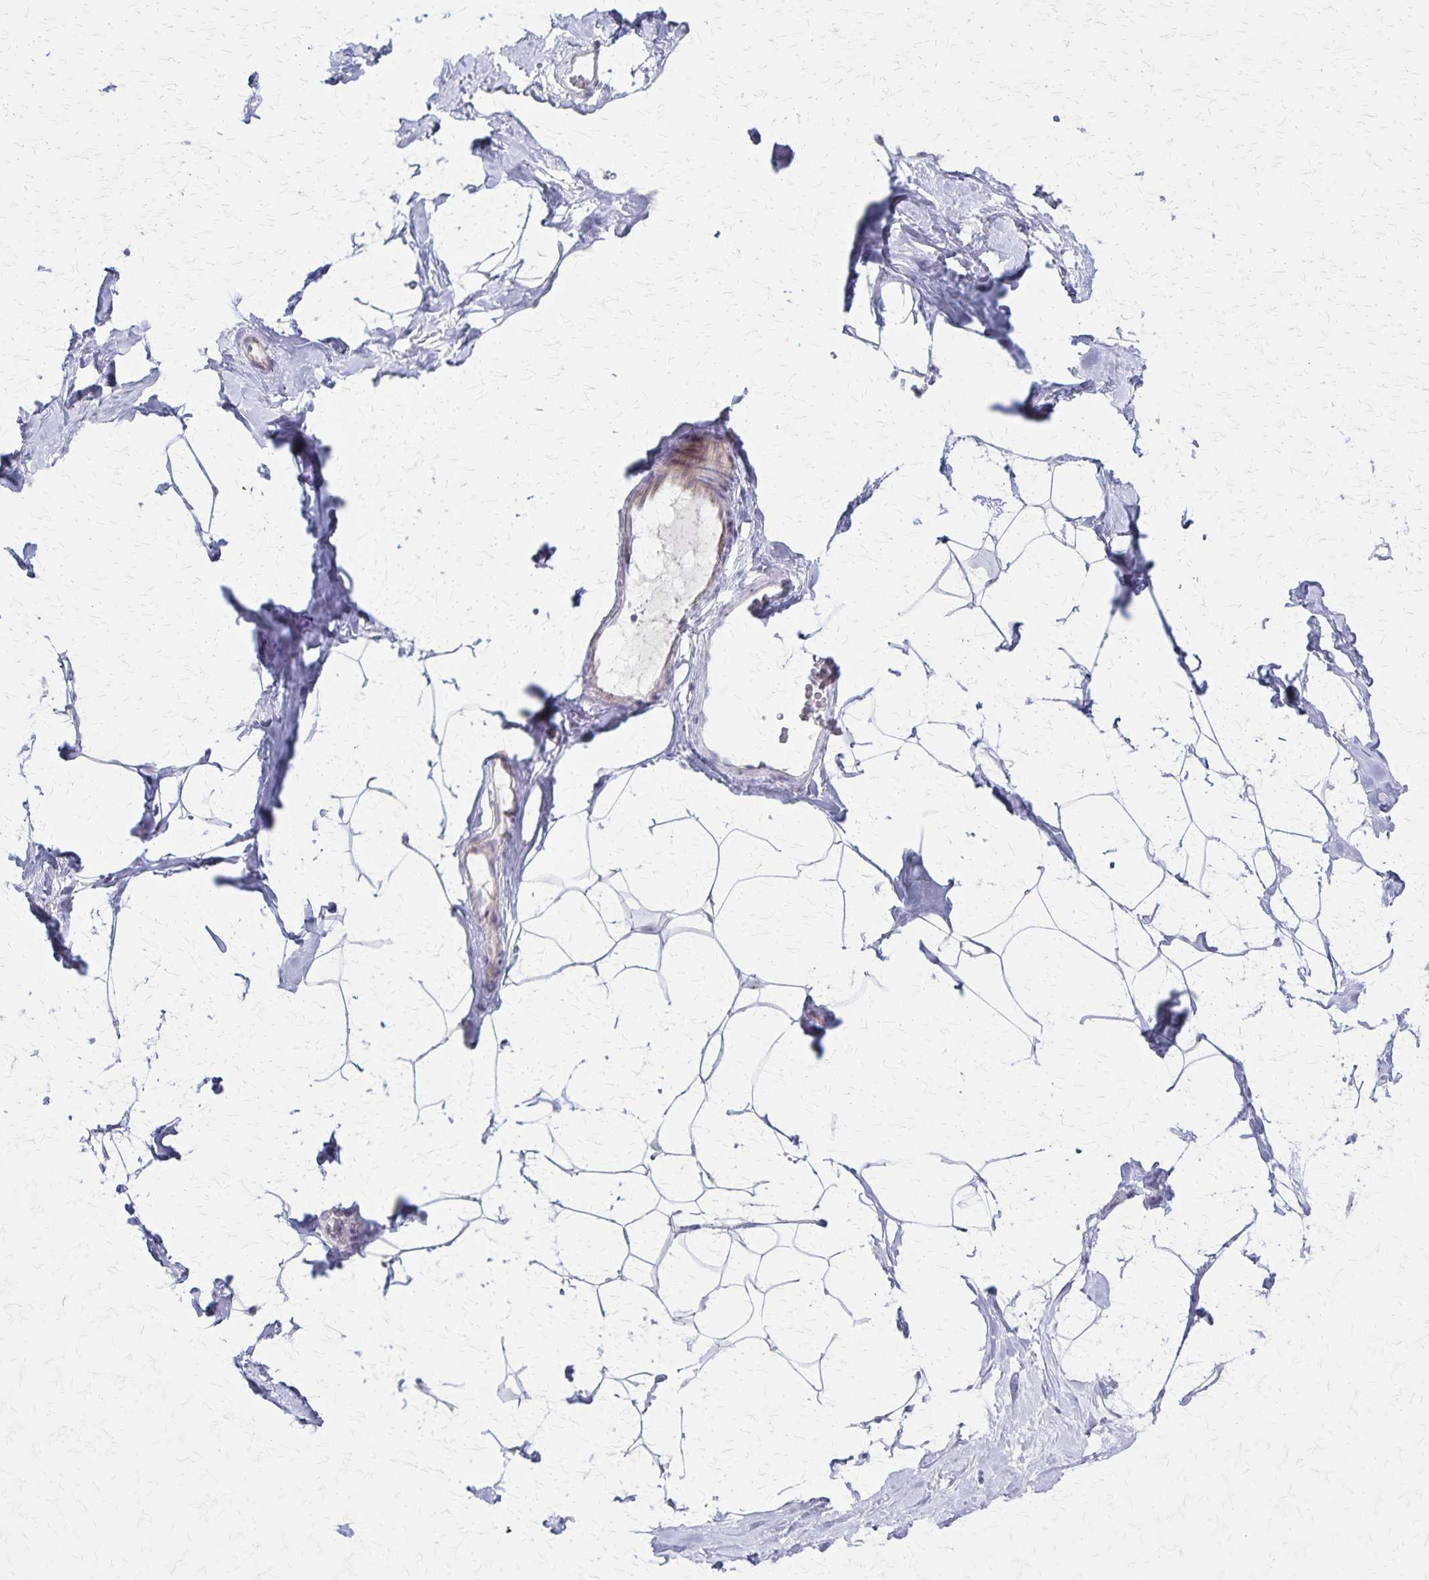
{"staining": {"intensity": "negative", "quantity": "none", "location": "none"}, "tissue": "breast", "cell_type": "Adipocytes", "image_type": "normal", "snomed": [{"axis": "morphology", "description": "Normal tissue, NOS"}, {"axis": "topography", "description": "Breast"}], "caption": "Immunohistochemistry histopathology image of benign breast stained for a protein (brown), which exhibits no positivity in adipocytes.", "gene": "DLK2", "patient": {"sex": "female", "age": 32}}